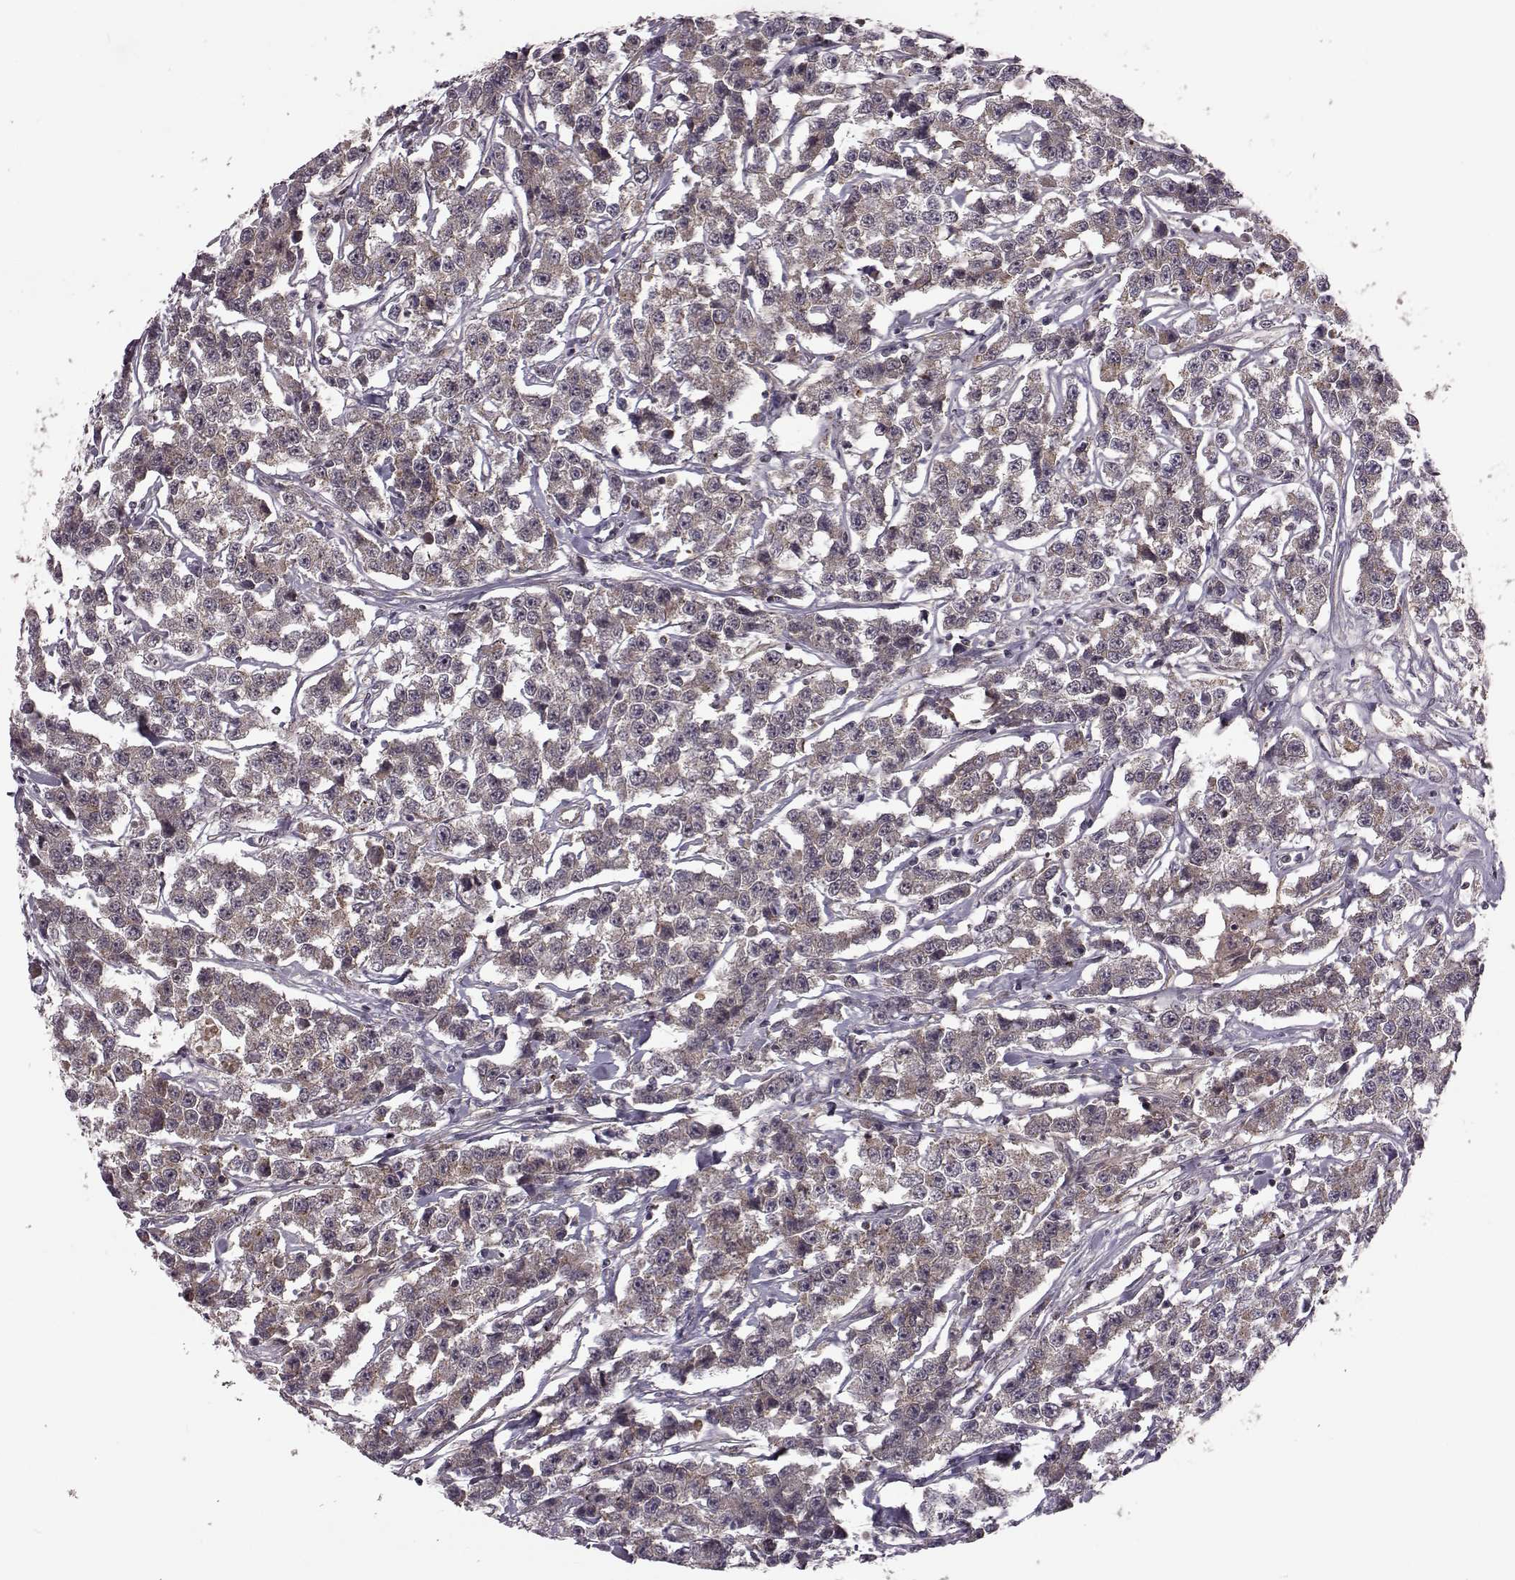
{"staining": {"intensity": "moderate", "quantity": ">75%", "location": "cytoplasmic/membranous"}, "tissue": "testis cancer", "cell_type": "Tumor cells", "image_type": "cancer", "snomed": [{"axis": "morphology", "description": "Seminoma, NOS"}, {"axis": "topography", "description": "Testis"}], "caption": "Immunohistochemical staining of human seminoma (testis) reveals medium levels of moderate cytoplasmic/membranous protein expression in approximately >75% of tumor cells.", "gene": "FNIP2", "patient": {"sex": "male", "age": 59}}